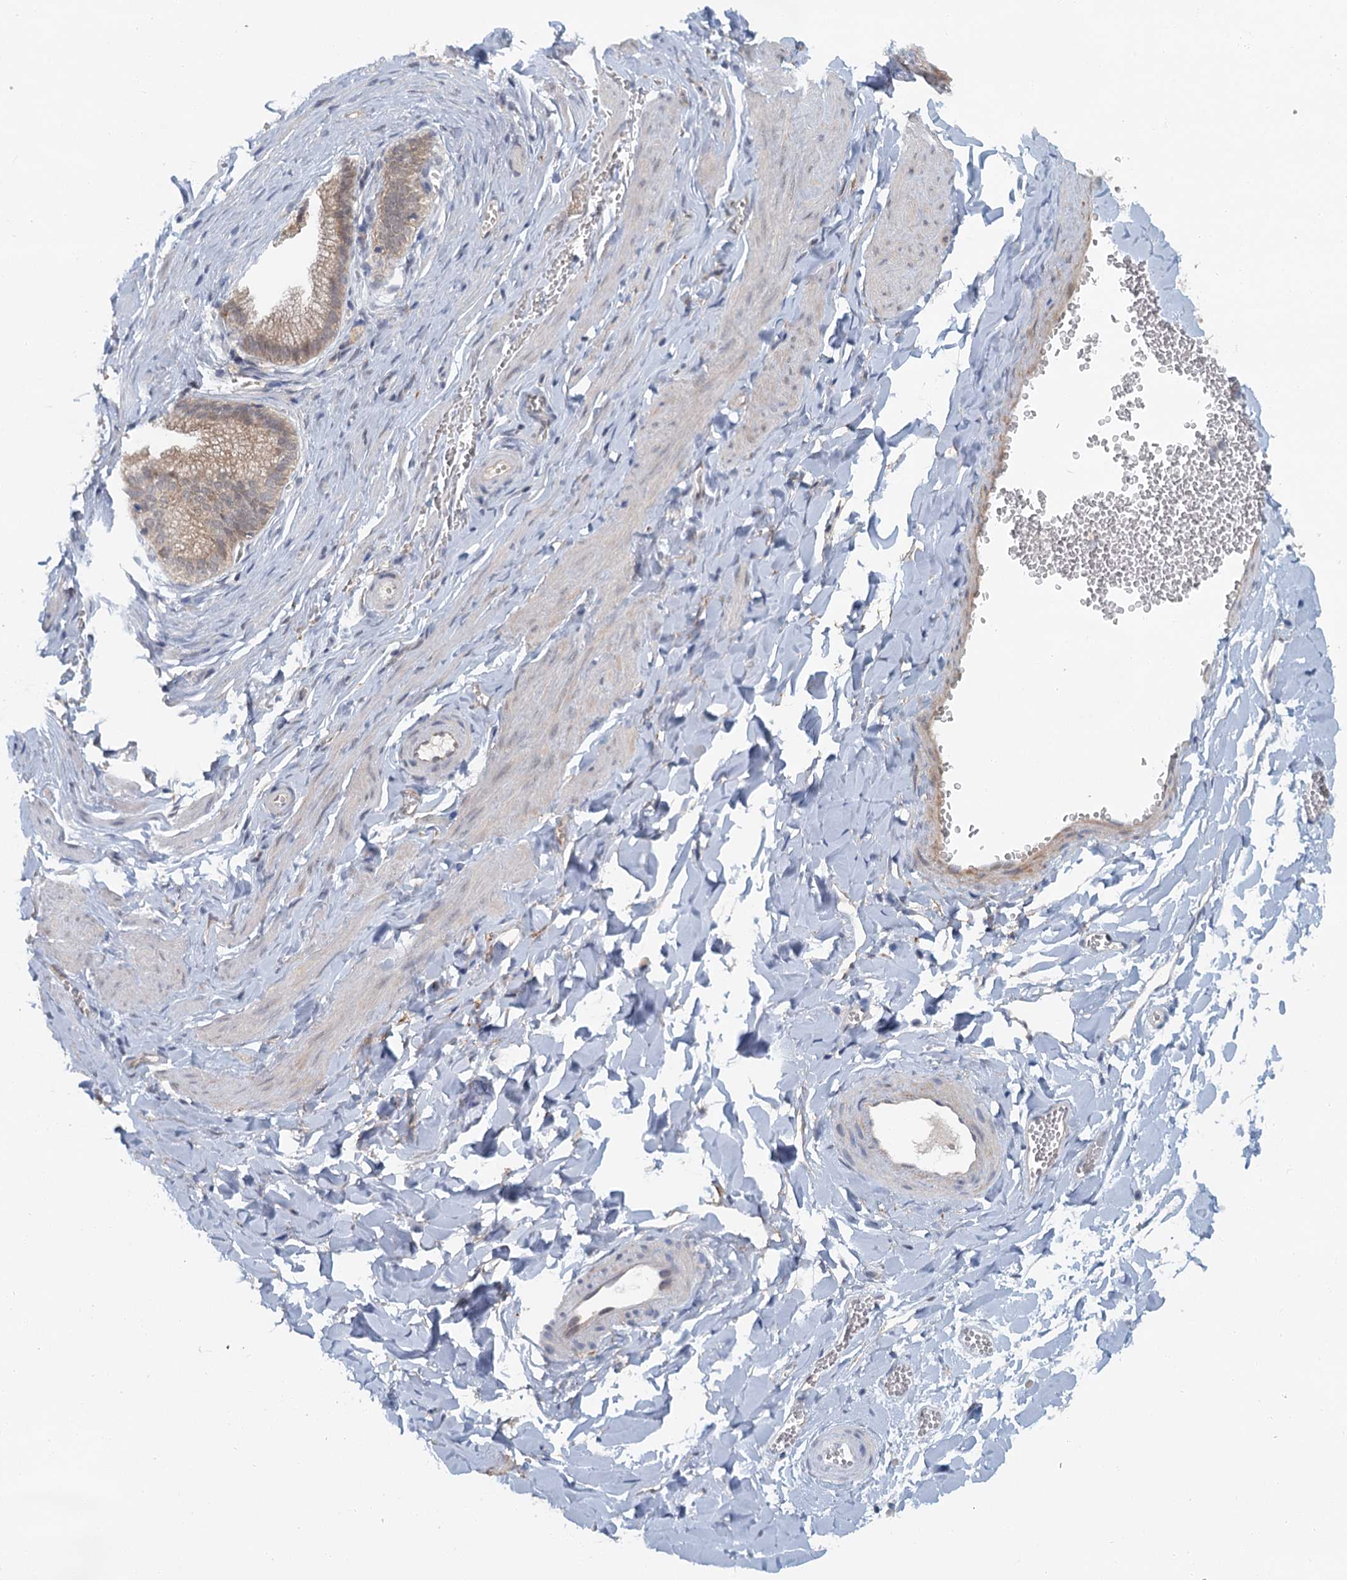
{"staining": {"intensity": "weak", "quantity": ">75%", "location": "cytoplasmic/membranous"}, "tissue": "adipose tissue", "cell_type": "Adipocytes", "image_type": "normal", "snomed": [{"axis": "morphology", "description": "Normal tissue, NOS"}, {"axis": "topography", "description": "Gallbladder"}, {"axis": "topography", "description": "Peripheral nerve tissue"}], "caption": "Weak cytoplasmic/membranous expression for a protein is identified in approximately >75% of adipocytes of normal adipose tissue using immunohistochemistry (IHC).", "gene": "TAS2R42", "patient": {"sex": "male", "age": 38}}